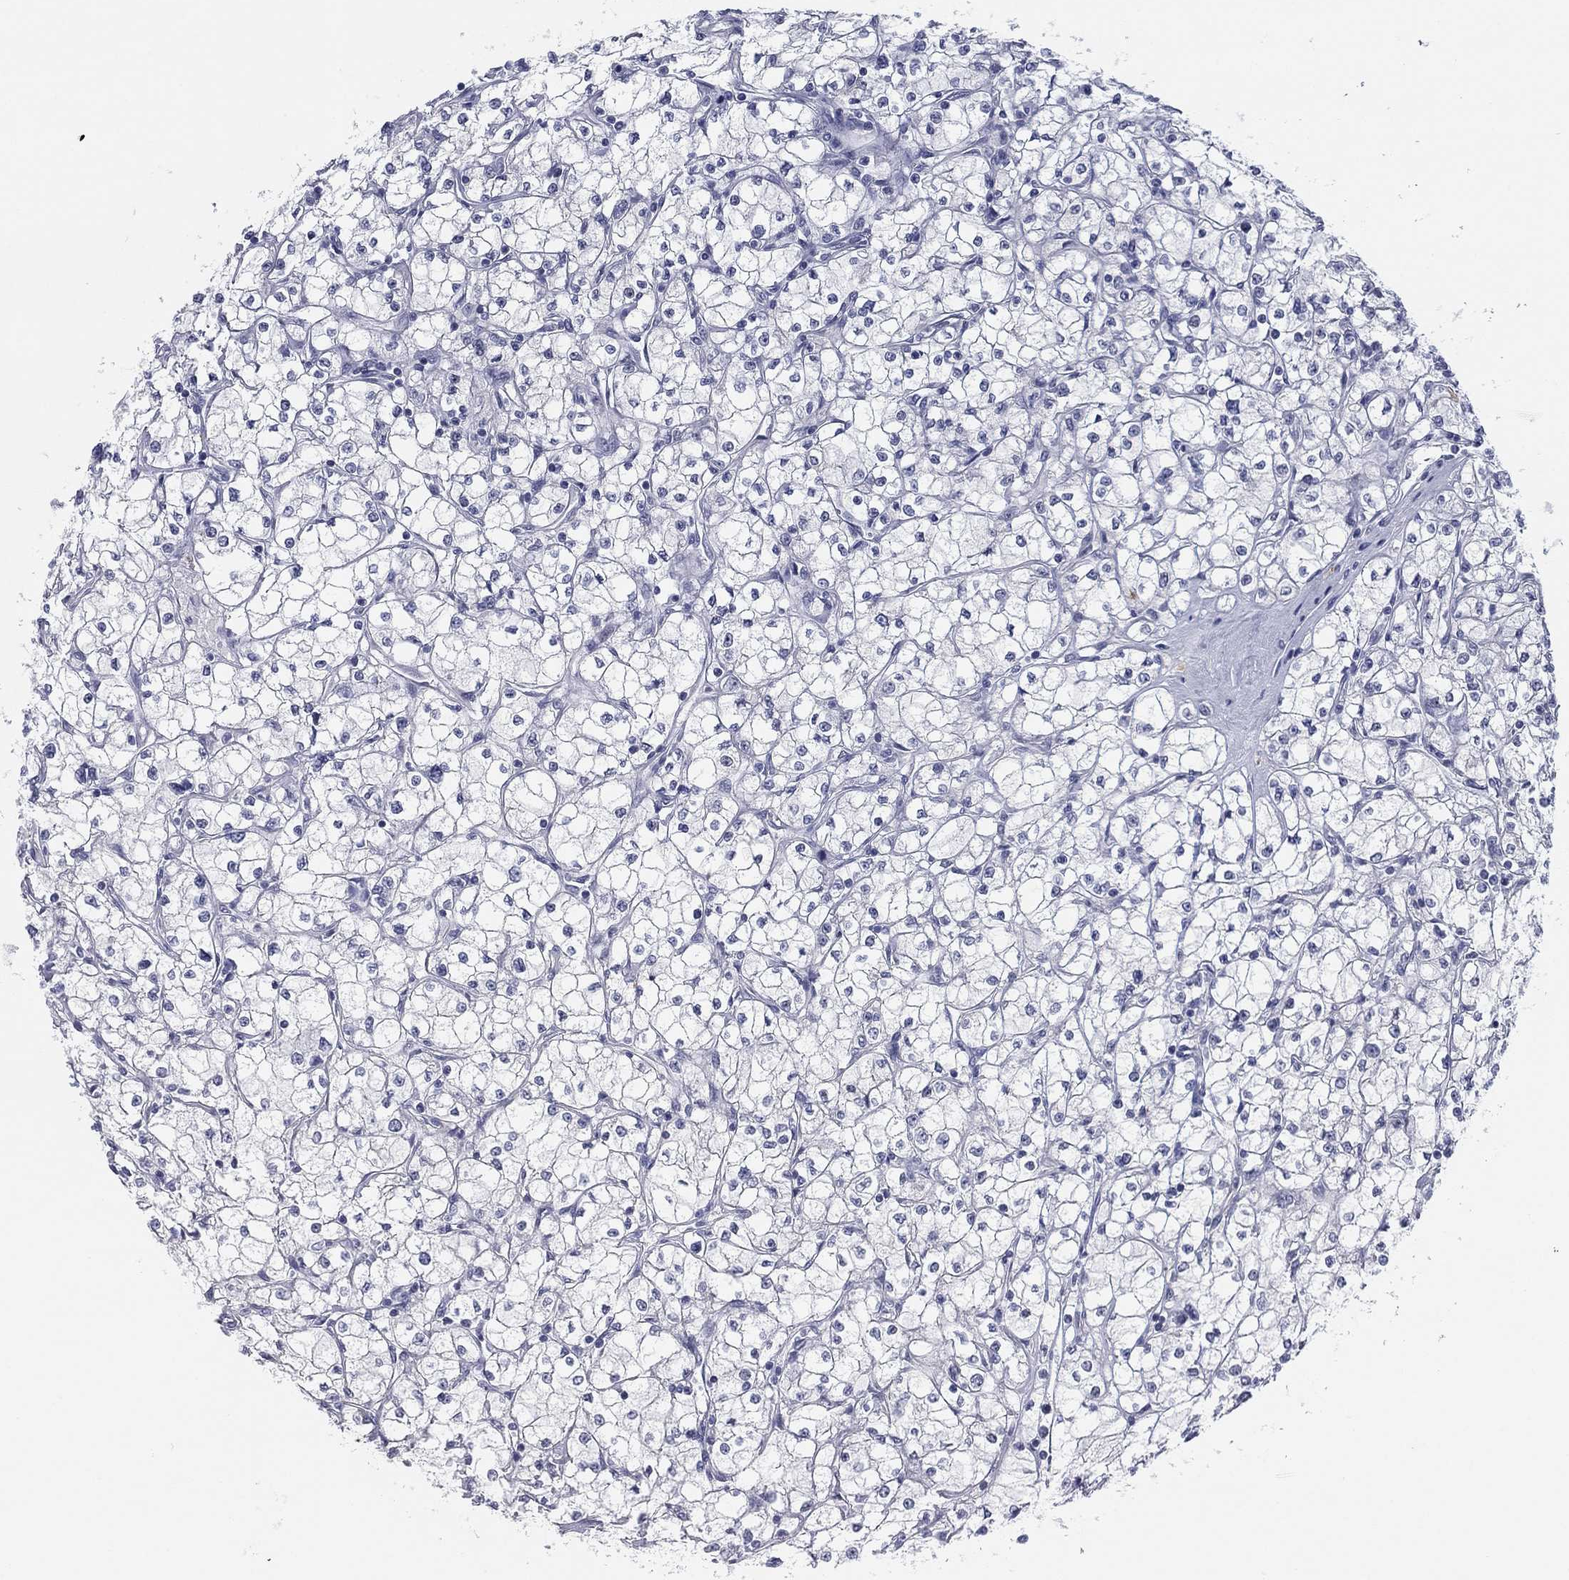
{"staining": {"intensity": "negative", "quantity": "none", "location": "none"}, "tissue": "renal cancer", "cell_type": "Tumor cells", "image_type": "cancer", "snomed": [{"axis": "morphology", "description": "Adenocarcinoma, NOS"}, {"axis": "topography", "description": "Kidney"}], "caption": "Micrograph shows no protein expression in tumor cells of renal adenocarcinoma tissue. (DAB (3,3'-diaminobenzidine) IHC with hematoxylin counter stain).", "gene": "DNAL1", "patient": {"sex": "male", "age": 67}}